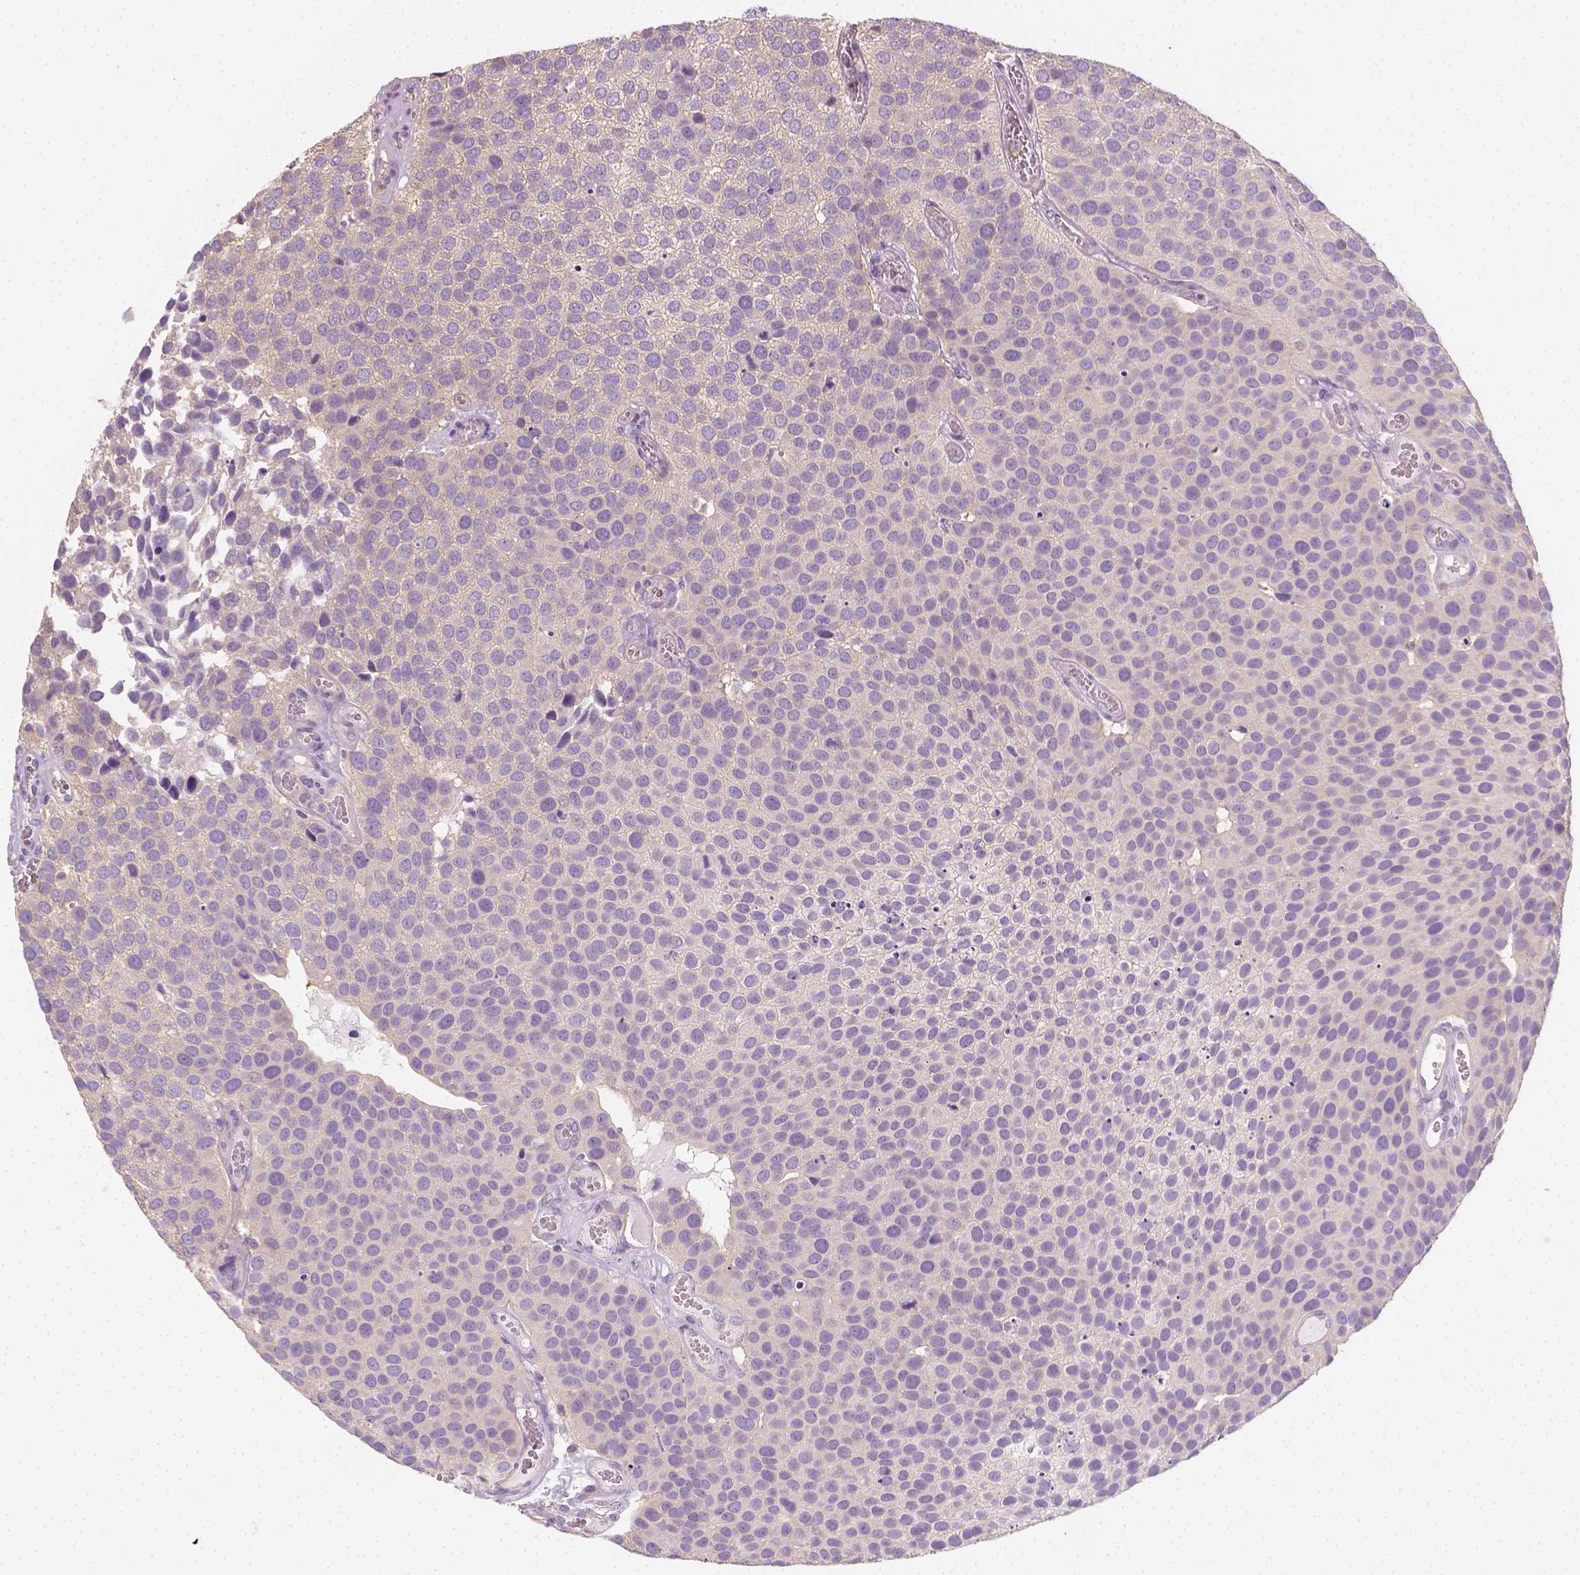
{"staining": {"intensity": "negative", "quantity": "none", "location": "none"}, "tissue": "urothelial cancer", "cell_type": "Tumor cells", "image_type": "cancer", "snomed": [{"axis": "morphology", "description": "Urothelial carcinoma, Low grade"}, {"axis": "topography", "description": "Urinary bladder"}], "caption": "An immunohistochemistry image of urothelial cancer is shown. There is no staining in tumor cells of urothelial cancer.", "gene": "EPHB1", "patient": {"sex": "female", "age": 69}}